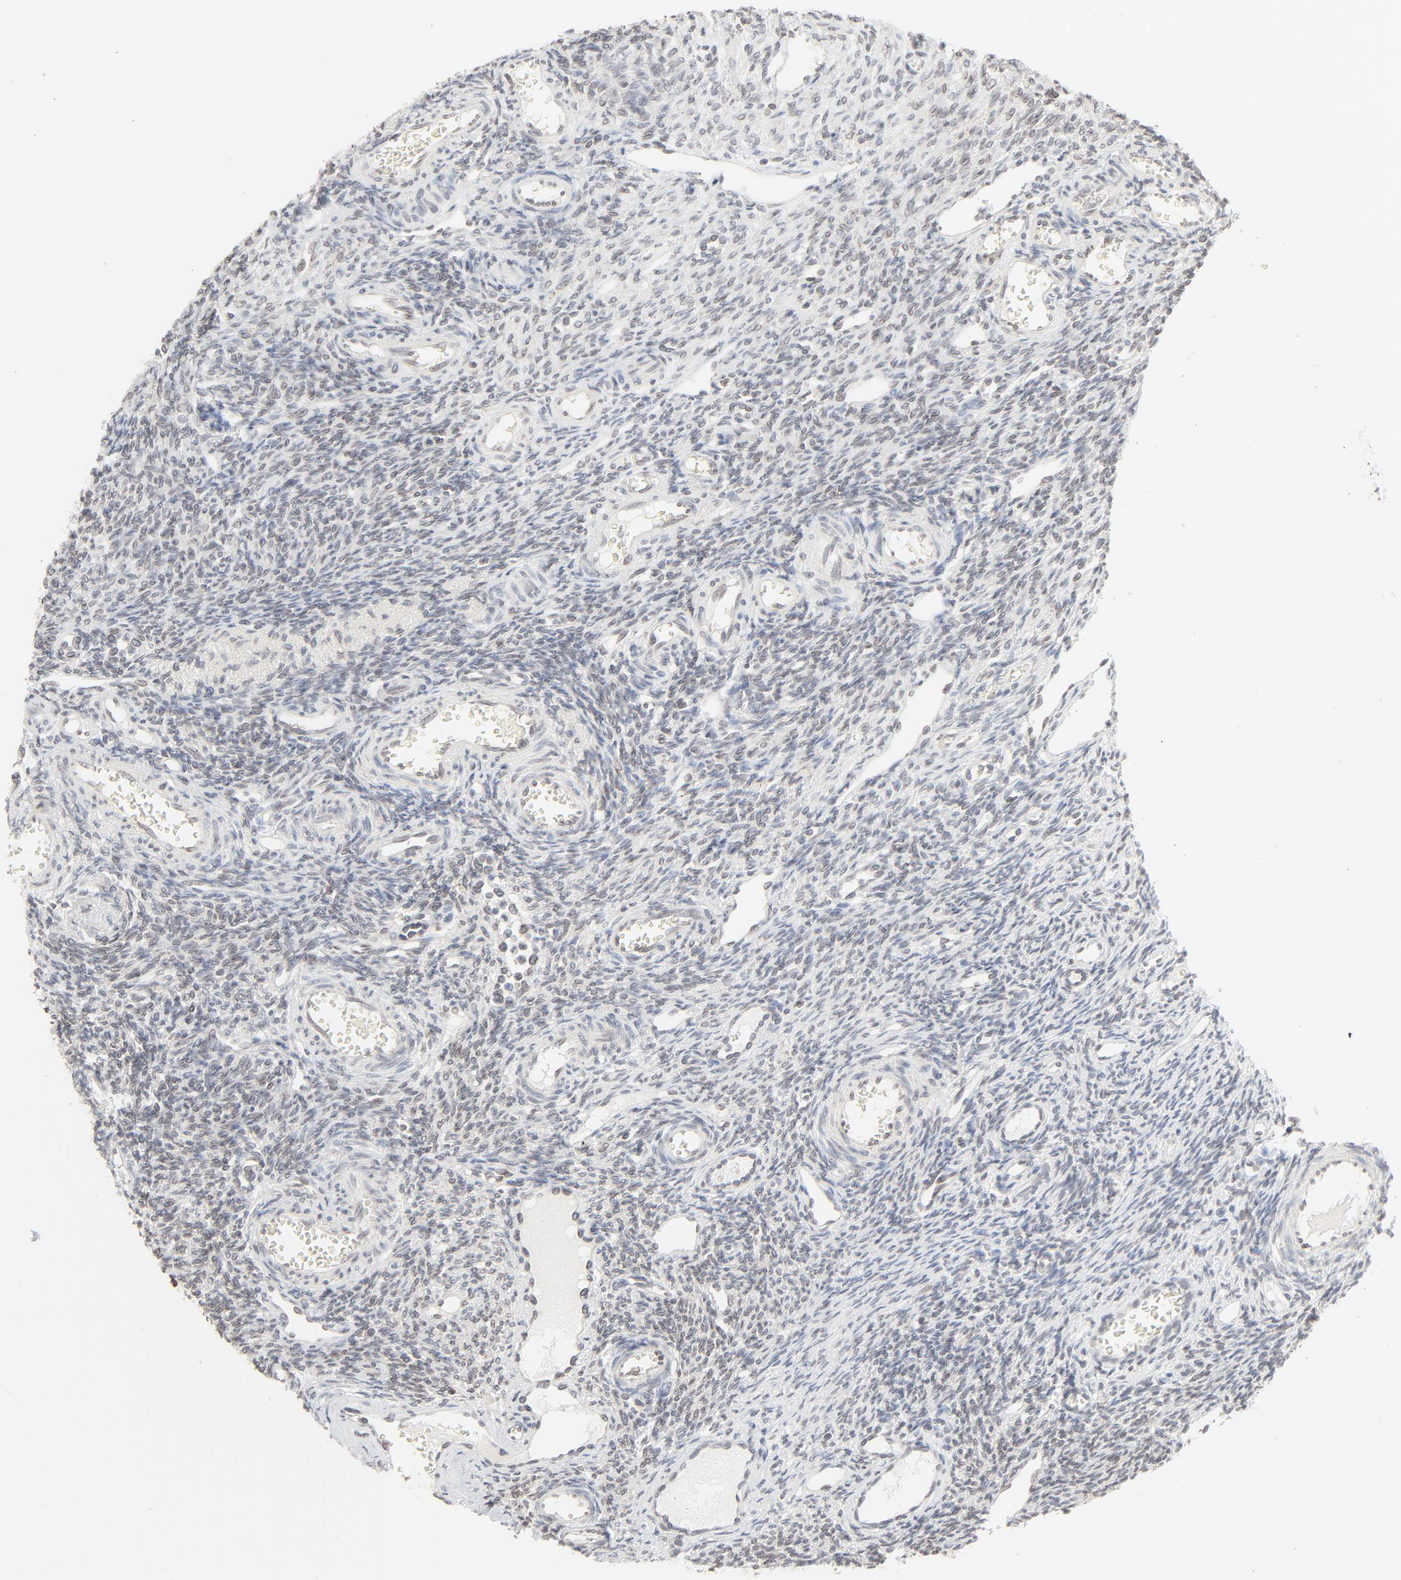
{"staining": {"intensity": "weak", "quantity": "<25%", "location": "cytoplasmic/membranous,nuclear"}, "tissue": "ovary", "cell_type": "Ovarian stroma cells", "image_type": "normal", "snomed": [{"axis": "morphology", "description": "Normal tissue, NOS"}, {"axis": "topography", "description": "Ovary"}], "caption": "There is no significant positivity in ovarian stroma cells of ovary. (DAB immunohistochemistry with hematoxylin counter stain).", "gene": "MAD1L1", "patient": {"sex": "female", "age": 33}}